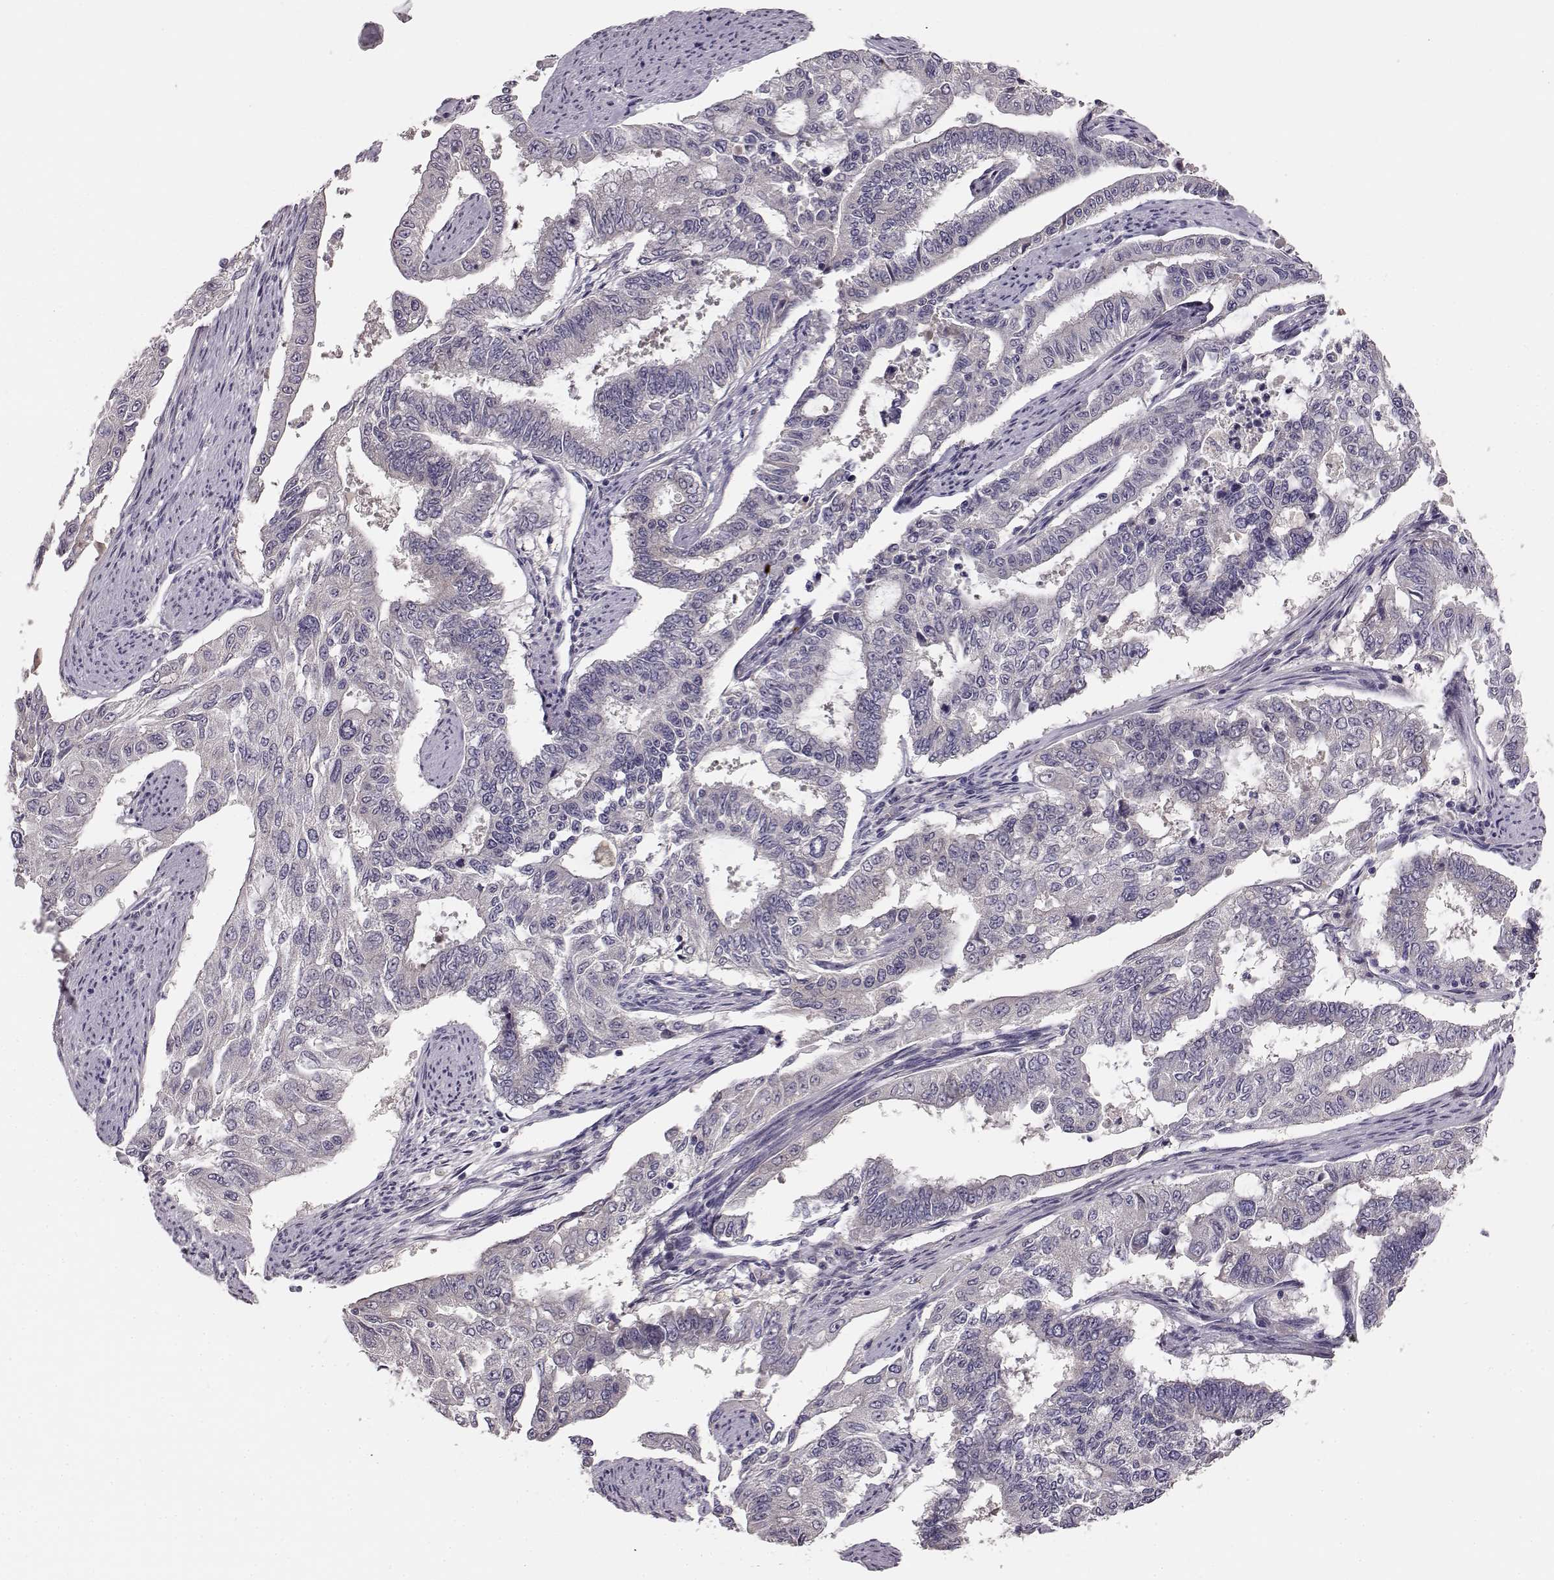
{"staining": {"intensity": "negative", "quantity": "none", "location": "none"}, "tissue": "endometrial cancer", "cell_type": "Tumor cells", "image_type": "cancer", "snomed": [{"axis": "morphology", "description": "Adenocarcinoma, NOS"}, {"axis": "topography", "description": "Uterus"}], "caption": "Tumor cells show no significant protein positivity in endometrial adenocarcinoma.", "gene": "BFSP2", "patient": {"sex": "female", "age": 59}}